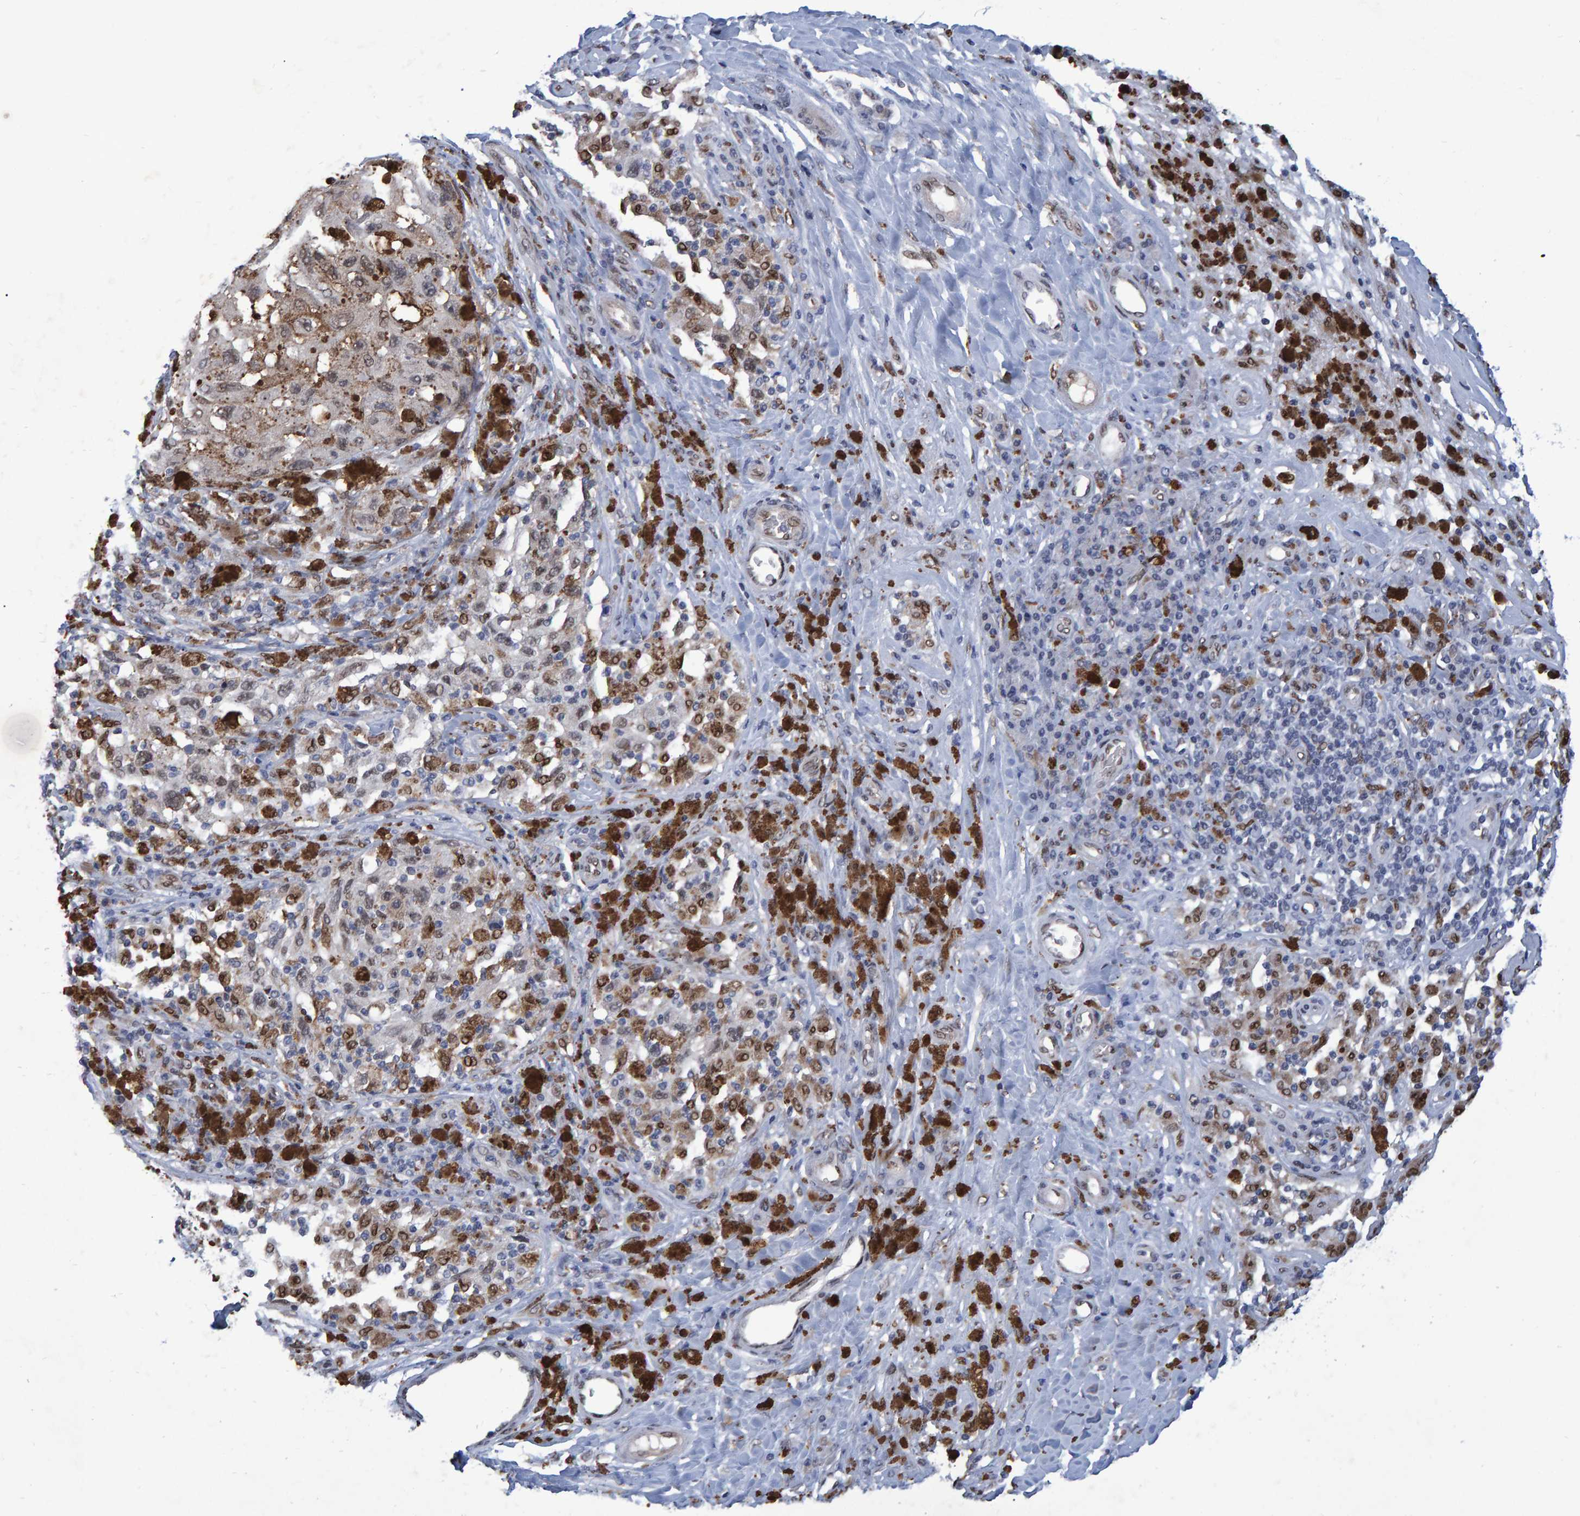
{"staining": {"intensity": "weak", "quantity": "25%-75%", "location": "nuclear"}, "tissue": "melanoma", "cell_type": "Tumor cells", "image_type": "cancer", "snomed": [{"axis": "morphology", "description": "Malignant melanoma, NOS"}, {"axis": "topography", "description": "Skin"}], "caption": "The photomicrograph displays a brown stain indicating the presence of a protein in the nuclear of tumor cells in malignant melanoma.", "gene": "QKI", "patient": {"sex": "female", "age": 73}}